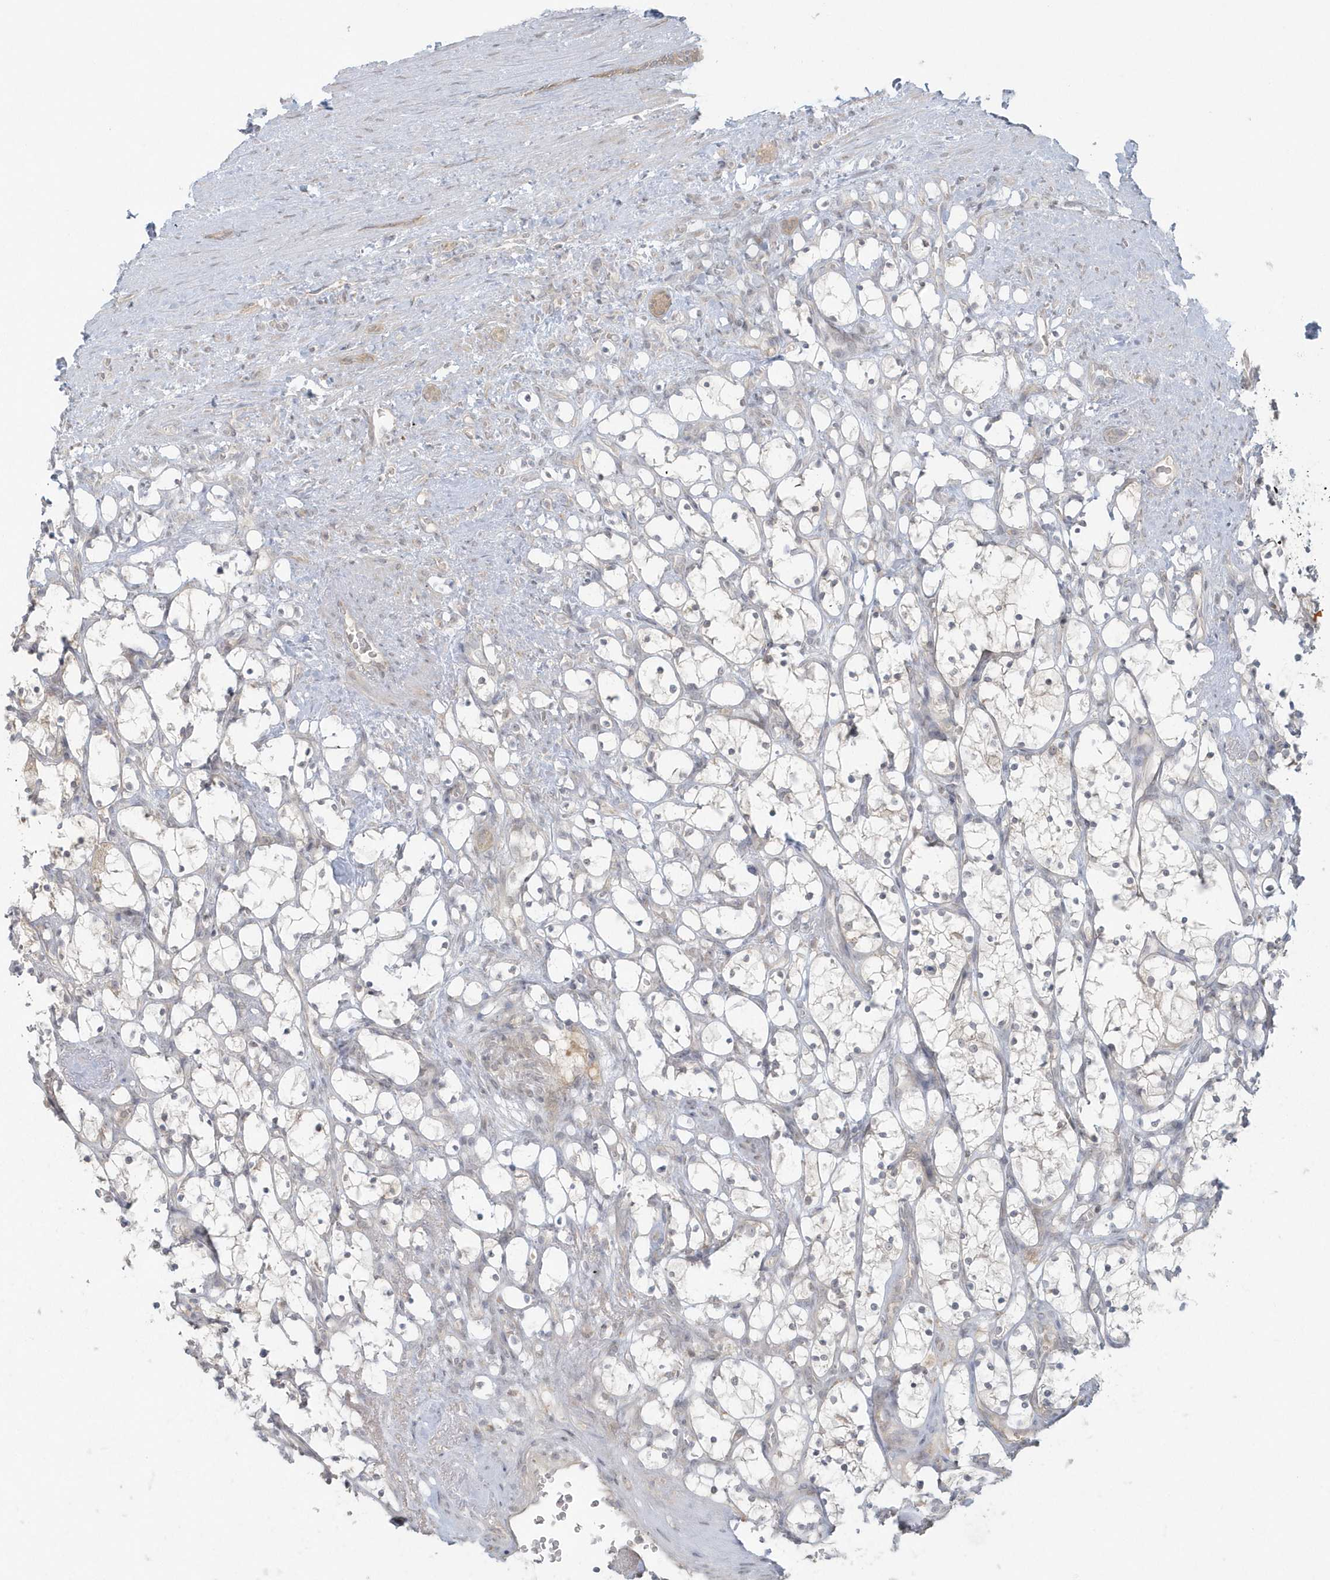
{"staining": {"intensity": "negative", "quantity": "none", "location": "none"}, "tissue": "renal cancer", "cell_type": "Tumor cells", "image_type": "cancer", "snomed": [{"axis": "morphology", "description": "Adenocarcinoma, NOS"}, {"axis": "topography", "description": "Kidney"}], "caption": "Adenocarcinoma (renal) was stained to show a protein in brown. There is no significant expression in tumor cells.", "gene": "BLTP3A", "patient": {"sex": "female", "age": 69}}